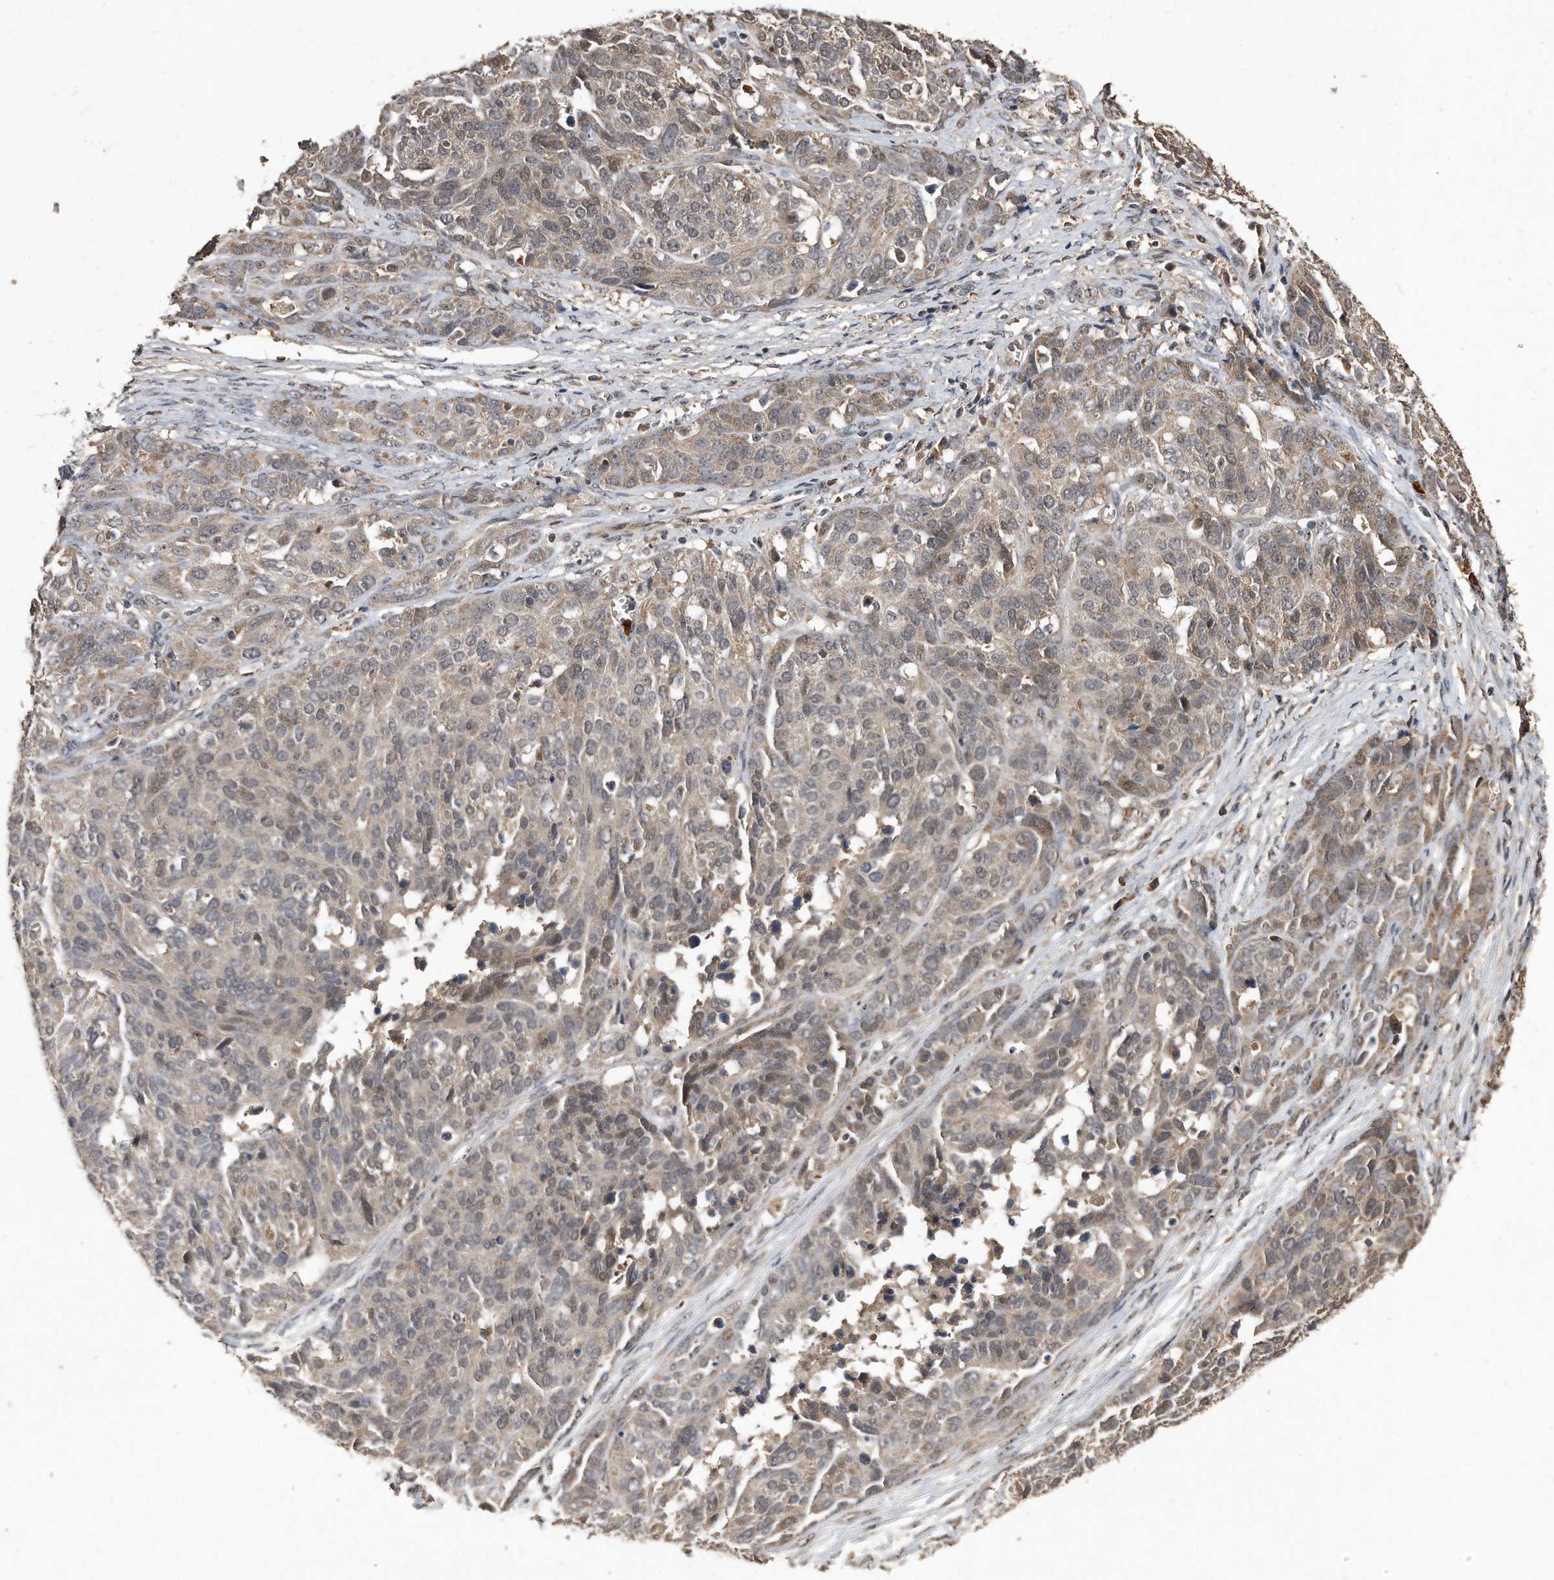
{"staining": {"intensity": "weak", "quantity": "<25%", "location": "cytoplasmic/membranous,nuclear"}, "tissue": "ovarian cancer", "cell_type": "Tumor cells", "image_type": "cancer", "snomed": [{"axis": "morphology", "description": "Cystadenocarcinoma, serous, NOS"}, {"axis": "topography", "description": "Ovary"}], "caption": "Tumor cells are negative for brown protein staining in ovarian cancer (serous cystadenocarcinoma). The staining is performed using DAB (3,3'-diaminobenzidine) brown chromogen with nuclei counter-stained in using hematoxylin.", "gene": "PELO", "patient": {"sex": "female", "age": 44}}